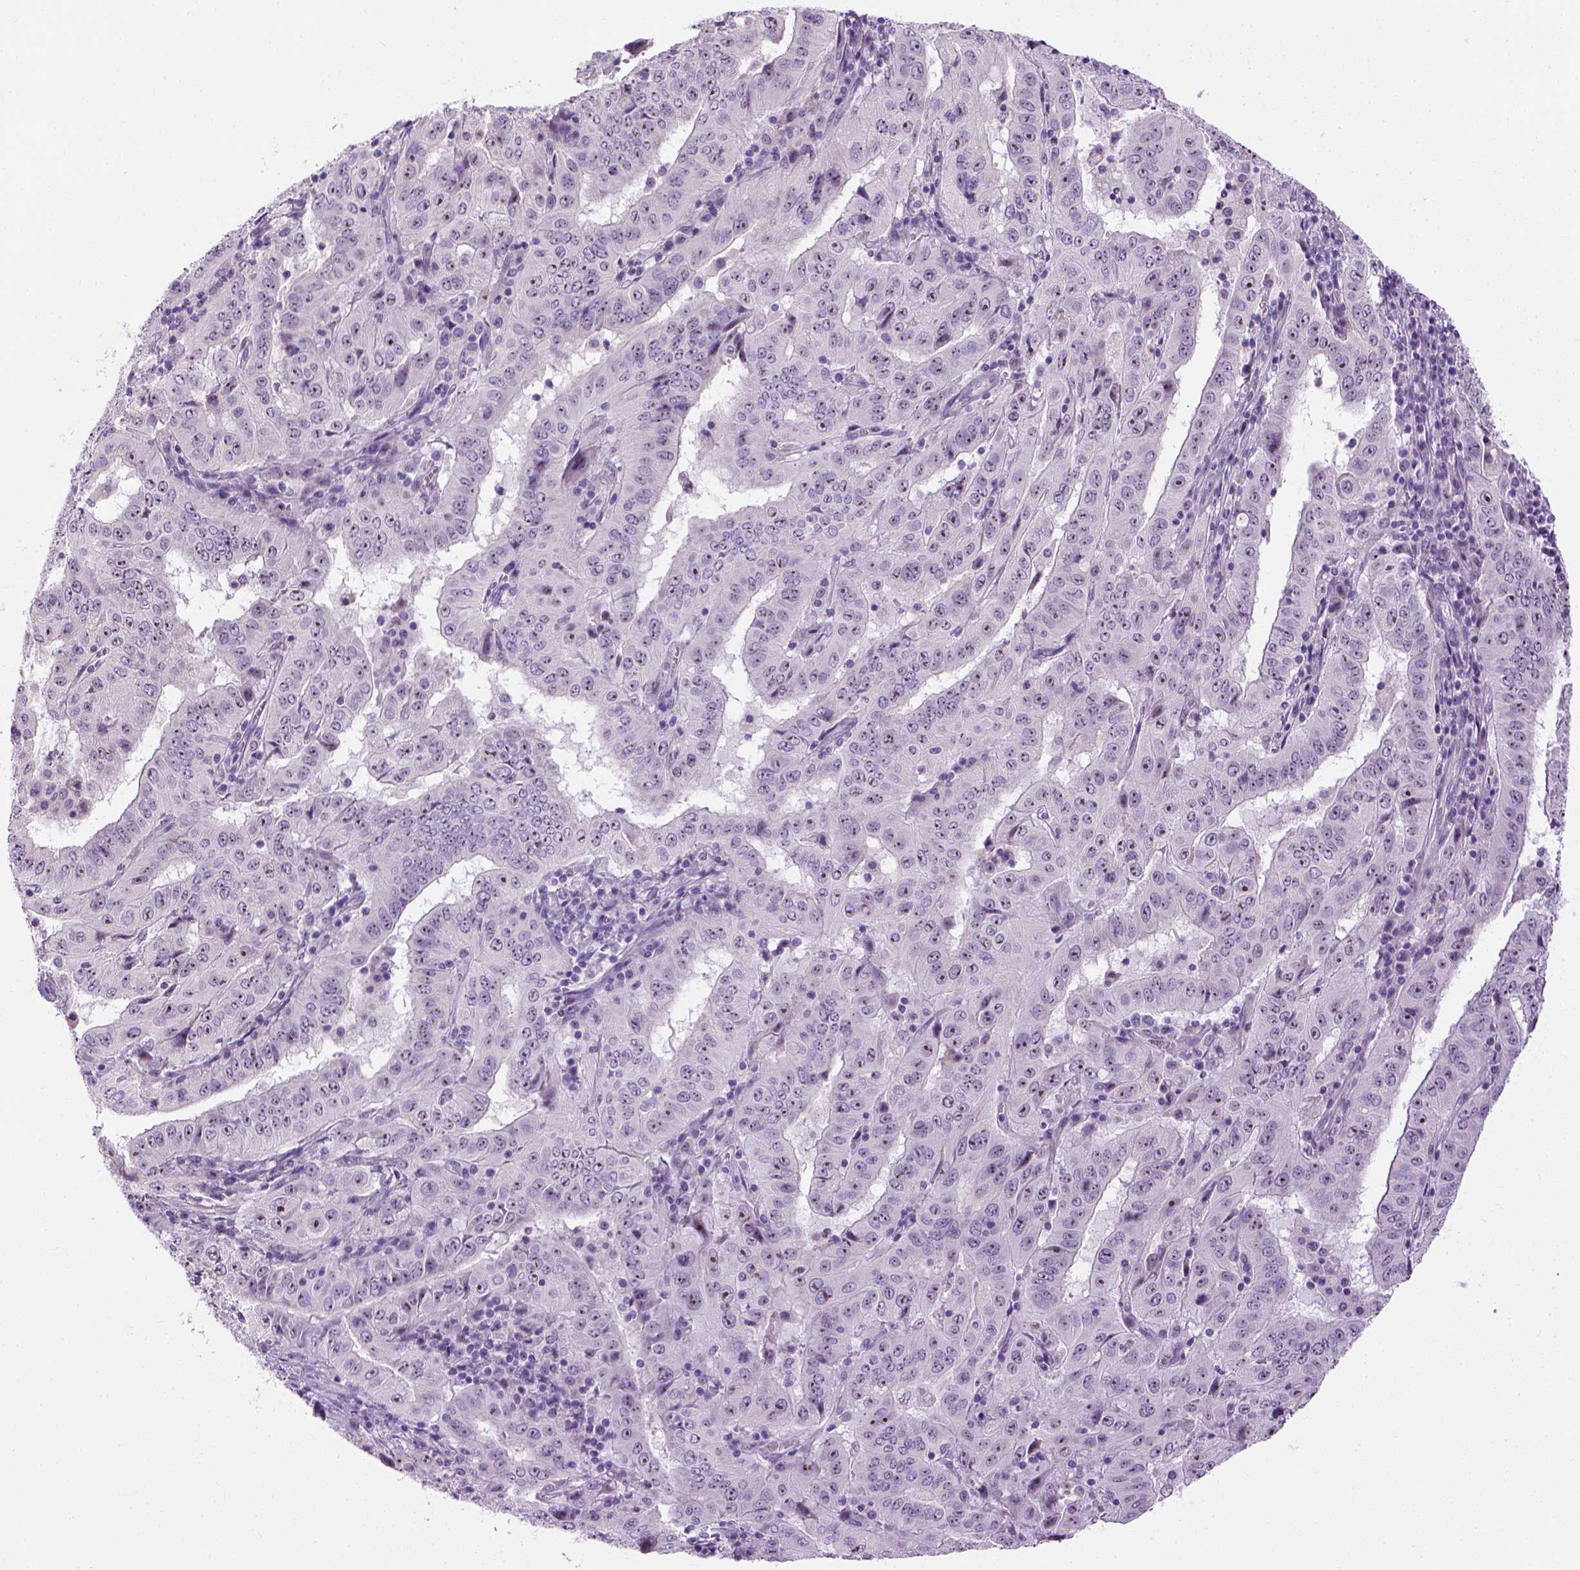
{"staining": {"intensity": "moderate", "quantity": "25%-75%", "location": "nuclear"}, "tissue": "pancreatic cancer", "cell_type": "Tumor cells", "image_type": "cancer", "snomed": [{"axis": "morphology", "description": "Adenocarcinoma, NOS"}, {"axis": "topography", "description": "Pancreas"}], "caption": "Pancreatic cancer was stained to show a protein in brown. There is medium levels of moderate nuclear positivity in approximately 25%-75% of tumor cells.", "gene": "UTP4", "patient": {"sex": "male", "age": 63}}